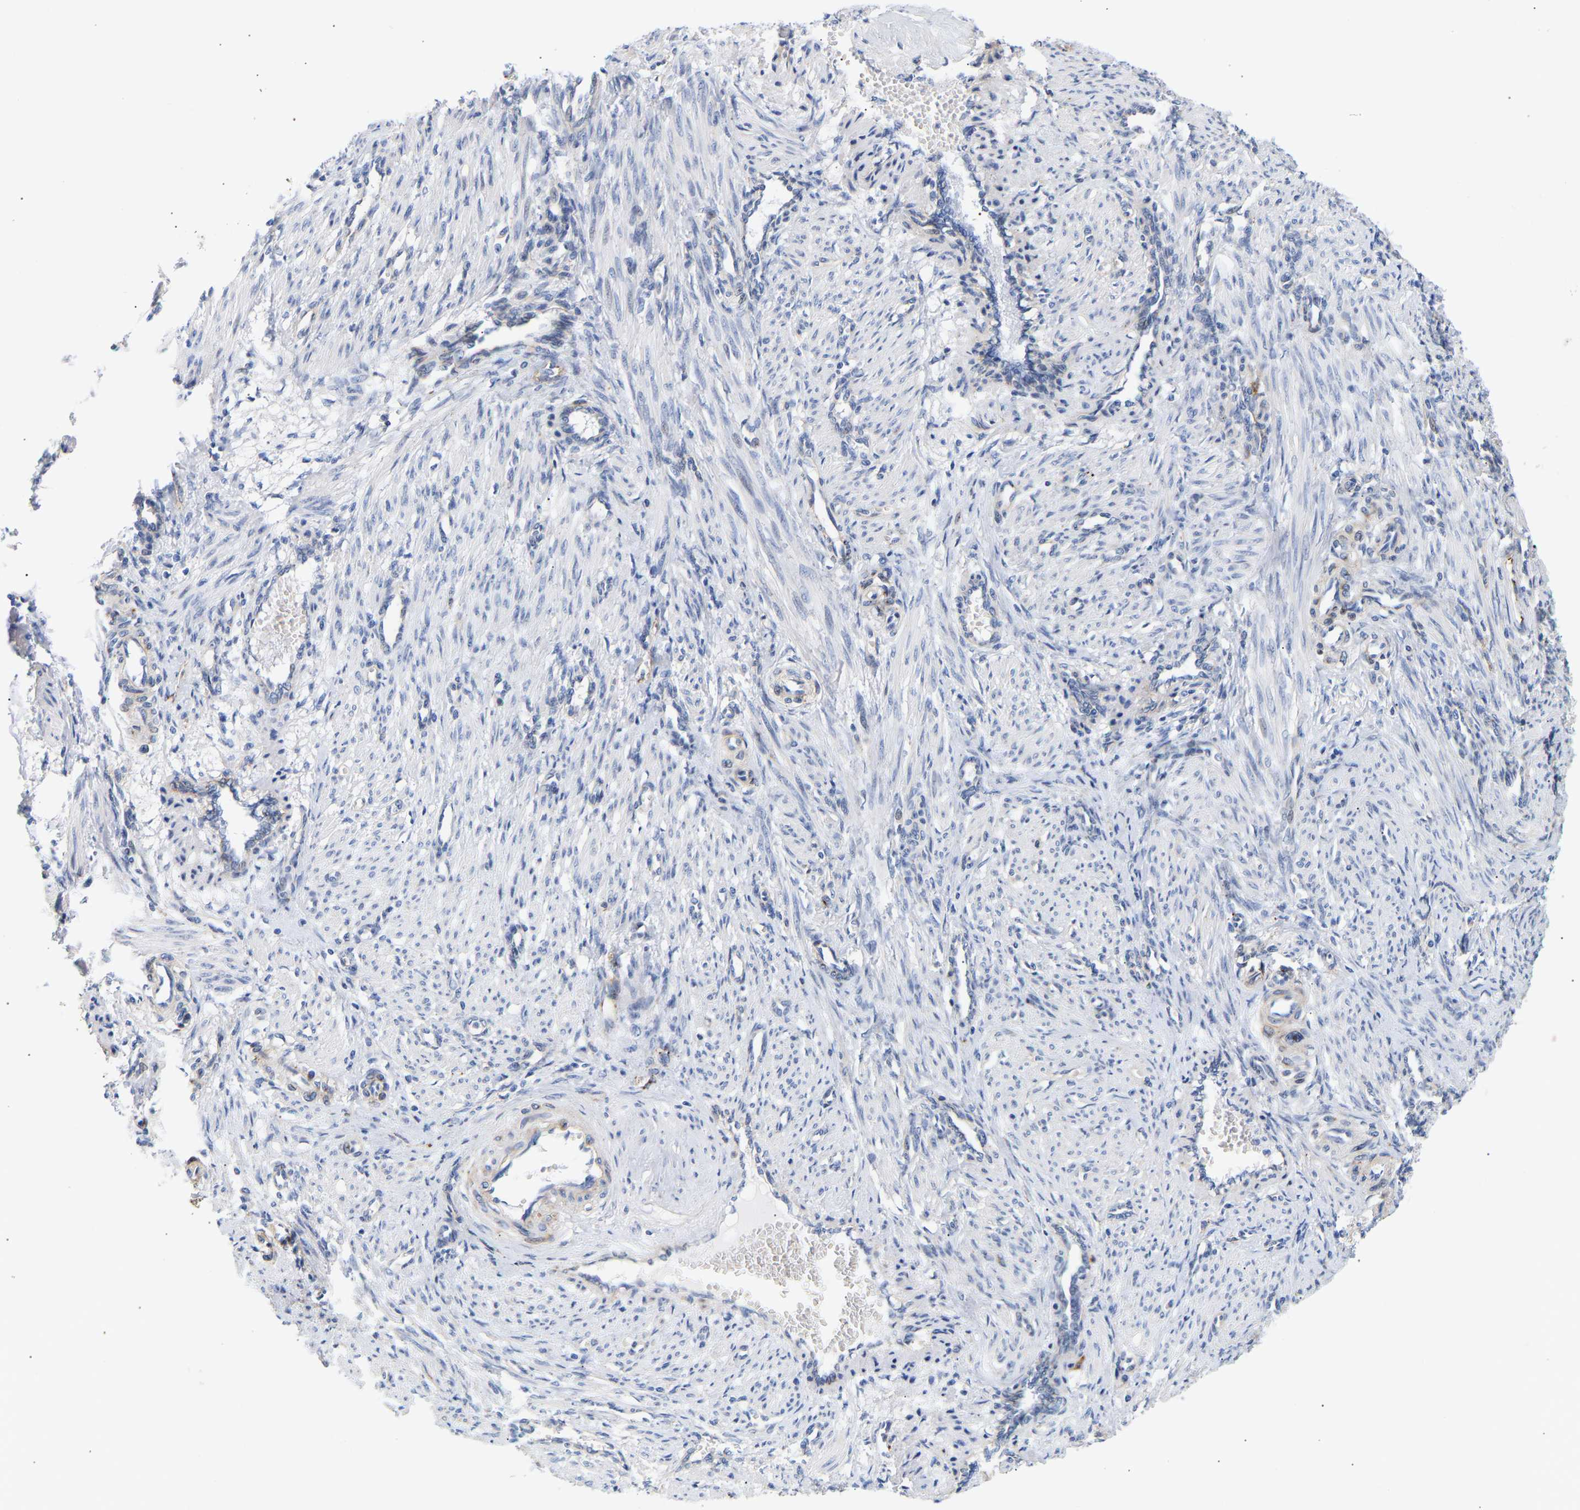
{"staining": {"intensity": "negative", "quantity": "none", "location": "none"}, "tissue": "smooth muscle", "cell_type": "Smooth muscle cells", "image_type": "normal", "snomed": [{"axis": "morphology", "description": "Normal tissue, NOS"}, {"axis": "topography", "description": "Endometrium"}], "caption": "Smooth muscle was stained to show a protein in brown. There is no significant expression in smooth muscle cells. (DAB (3,3'-diaminobenzidine) immunohistochemistry (IHC), high magnification).", "gene": "IGFBP7", "patient": {"sex": "female", "age": 33}}